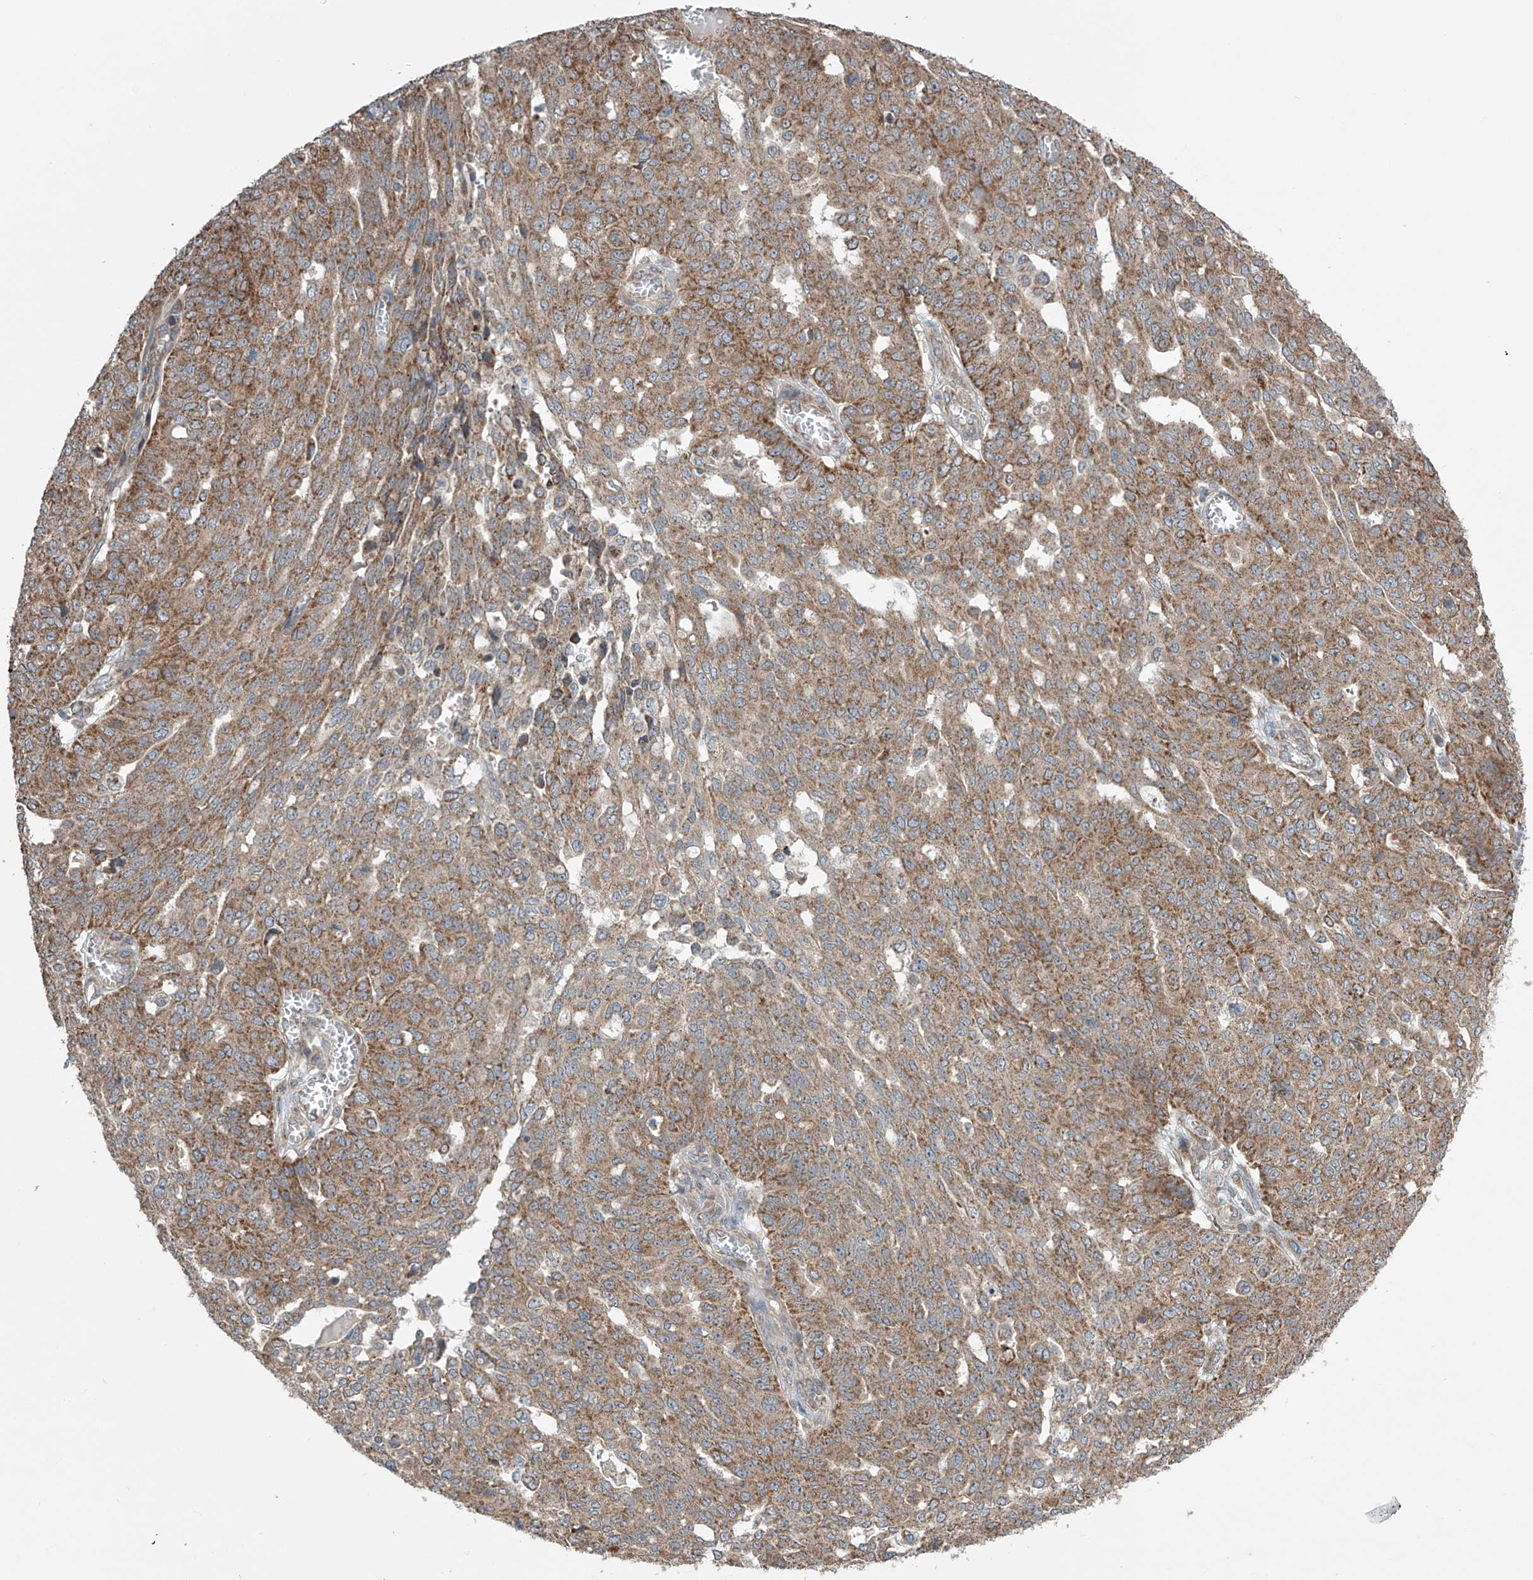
{"staining": {"intensity": "moderate", "quantity": ">75%", "location": "cytoplasmic/membranous"}, "tissue": "ovarian cancer", "cell_type": "Tumor cells", "image_type": "cancer", "snomed": [{"axis": "morphology", "description": "Cystadenocarcinoma, serous, NOS"}, {"axis": "topography", "description": "Soft tissue"}, {"axis": "topography", "description": "Ovary"}], "caption": "High-power microscopy captured an immunohistochemistry histopathology image of ovarian cancer (serous cystadenocarcinoma), revealing moderate cytoplasmic/membranous expression in about >75% of tumor cells.", "gene": "PNPT1", "patient": {"sex": "female", "age": 57}}